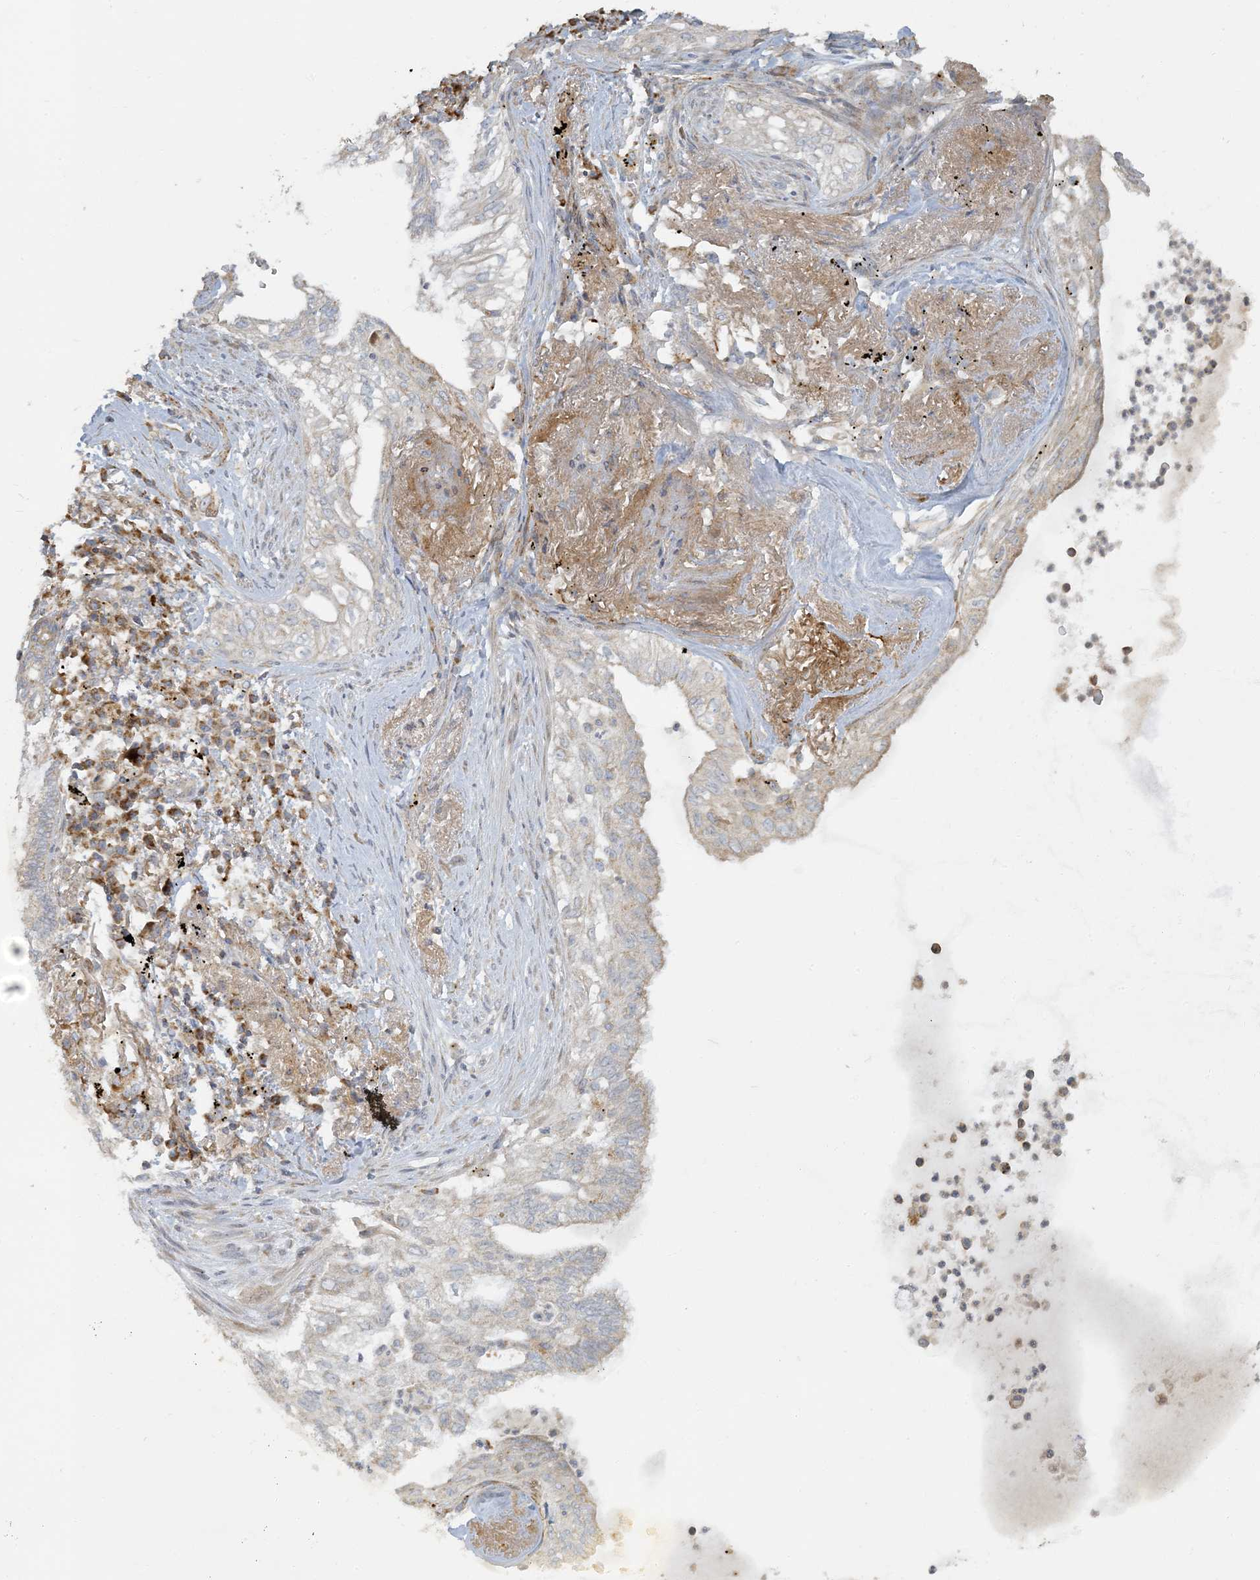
{"staining": {"intensity": "weak", "quantity": "<25%", "location": "cytoplasmic/membranous"}, "tissue": "lung cancer", "cell_type": "Tumor cells", "image_type": "cancer", "snomed": [{"axis": "morphology", "description": "Adenocarcinoma, NOS"}, {"axis": "topography", "description": "Lung"}], "caption": "Lung cancer (adenocarcinoma) was stained to show a protein in brown. There is no significant staining in tumor cells.", "gene": "LTN1", "patient": {"sex": "female", "age": 70}}